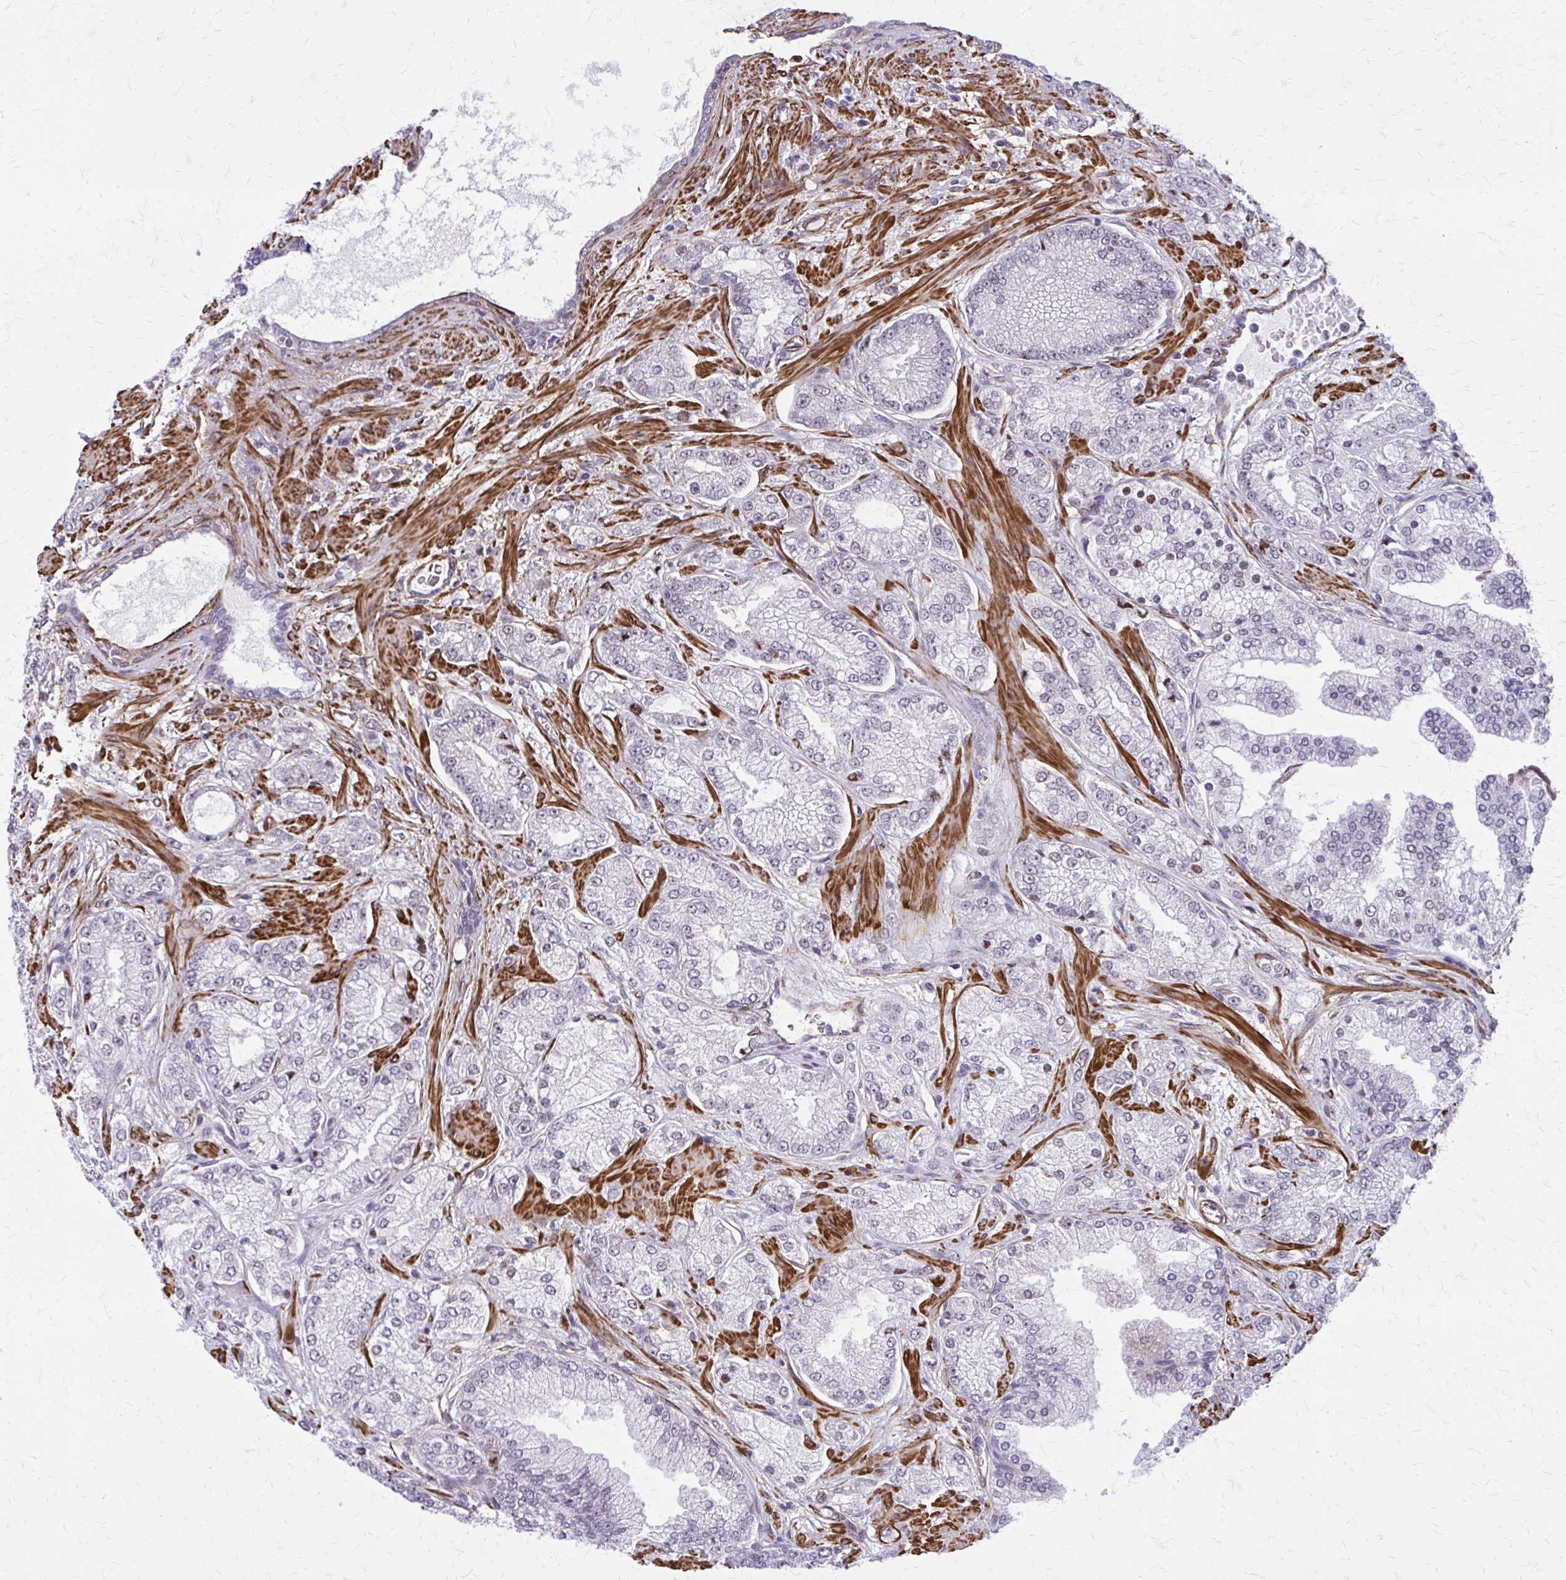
{"staining": {"intensity": "weak", "quantity": "<25%", "location": "nuclear"}, "tissue": "prostate cancer", "cell_type": "Tumor cells", "image_type": "cancer", "snomed": [{"axis": "morphology", "description": "Normal tissue, NOS"}, {"axis": "morphology", "description": "Adenocarcinoma, High grade"}, {"axis": "topography", "description": "Prostate"}, {"axis": "topography", "description": "Peripheral nerve tissue"}], "caption": "There is no significant positivity in tumor cells of prostate adenocarcinoma (high-grade). (DAB IHC with hematoxylin counter stain).", "gene": "NRBF2", "patient": {"sex": "male", "age": 68}}